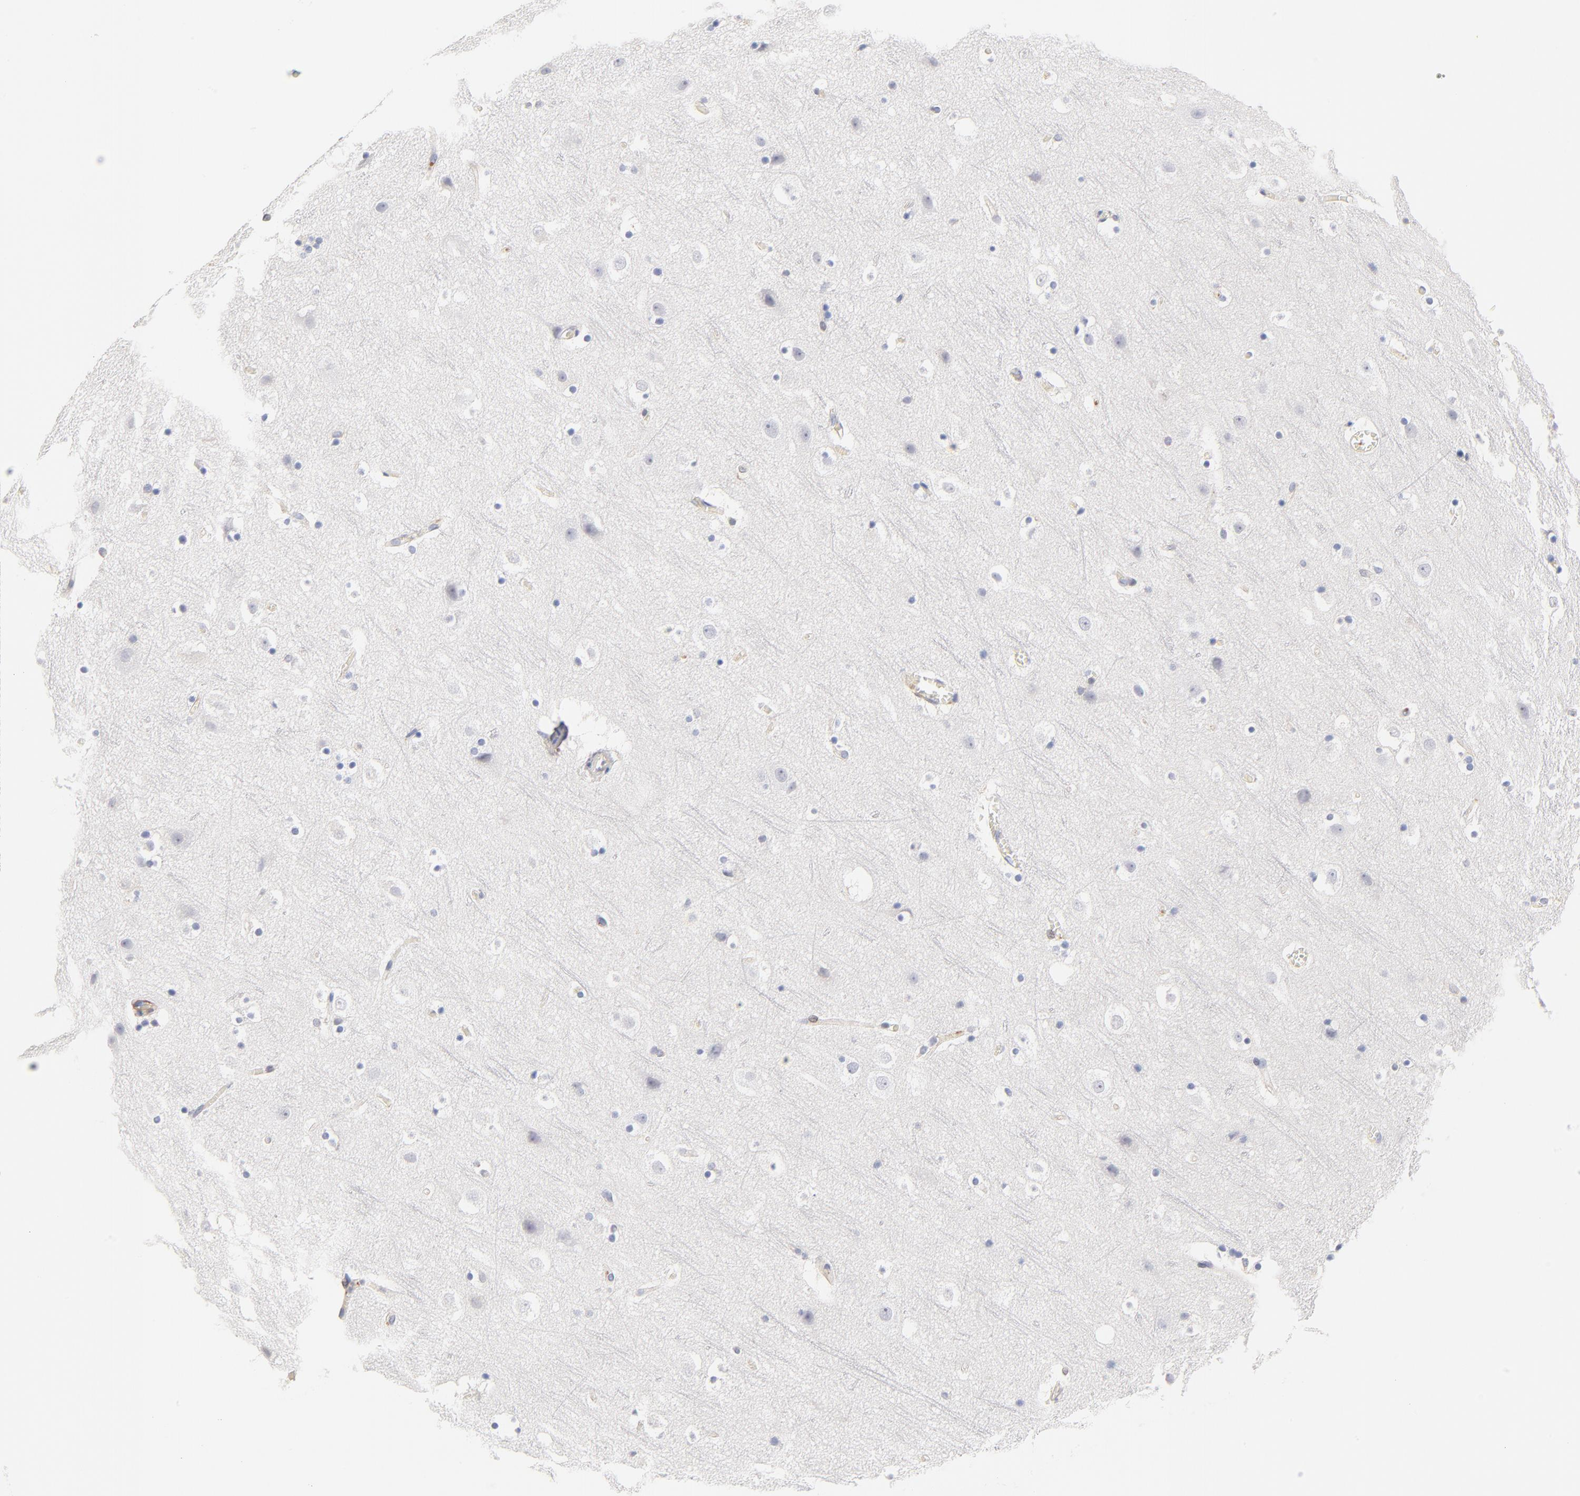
{"staining": {"intensity": "negative", "quantity": "none", "location": "none"}, "tissue": "cerebral cortex", "cell_type": "Endothelial cells", "image_type": "normal", "snomed": [{"axis": "morphology", "description": "Normal tissue, NOS"}, {"axis": "topography", "description": "Cerebral cortex"}], "caption": "Endothelial cells show no significant protein expression in benign cerebral cortex.", "gene": "ITGA8", "patient": {"sex": "male", "age": 45}}